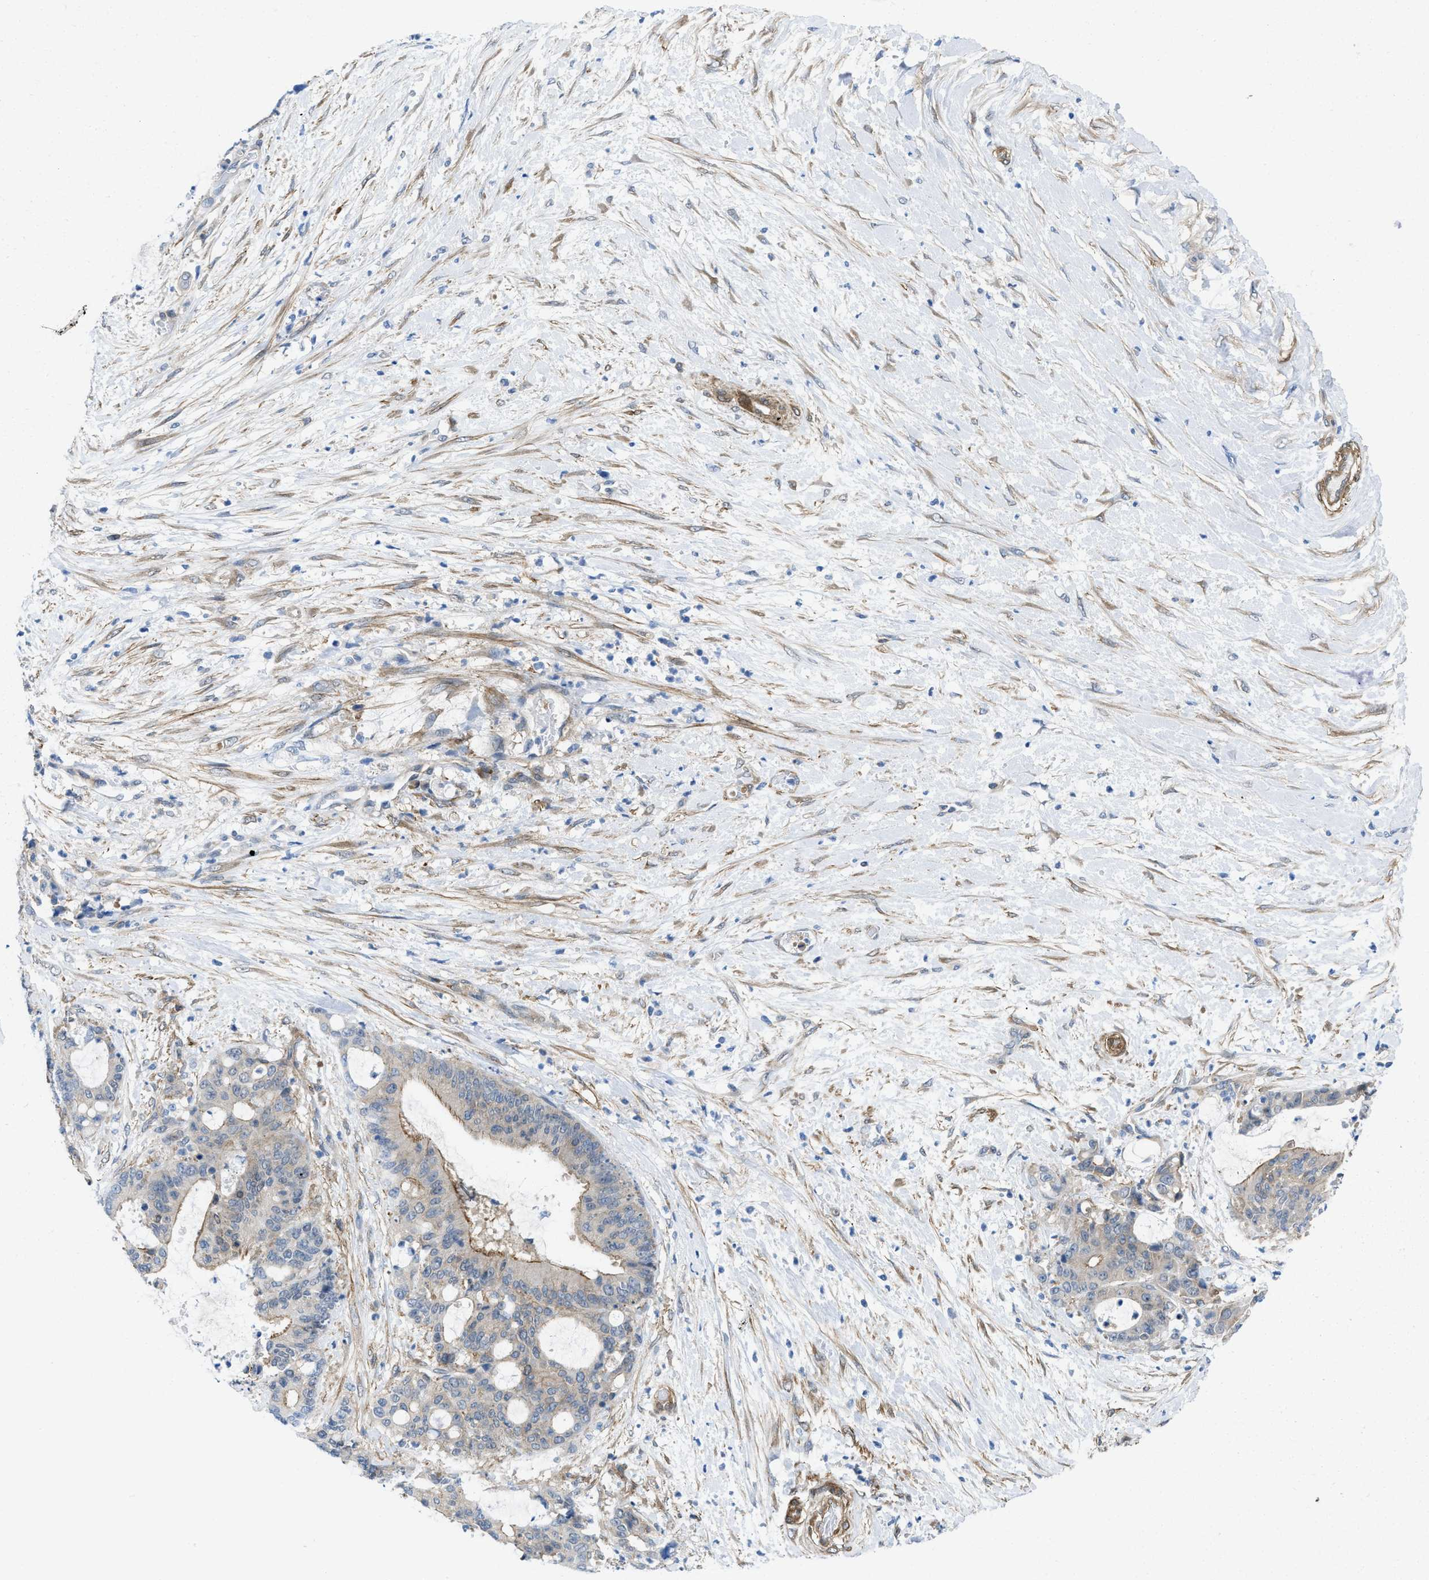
{"staining": {"intensity": "moderate", "quantity": "25%-75%", "location": "cytoplasmic/membranous"}, "tissue": "liver cancer", "cell_type": "Tumor cells", "image_type": "cancer", "snomed": [{"axis": "morphology", "description": "Normal tissue, NOS"}, {"axis": "morphology", "description": "Cholangiocarcinoma"}, {"axis": "topography", "description": "Liver"}, {"axis": "topography", "description": "Peripheral nerve tissue"}], "caption": "Immunohistochemical staining of human liver cholangiocarcinoma demonstrates moderate cytoplasmic/membranous protein positivity in approximately 25%-75% of tumor cells.", "gene": "PDLIM5", "patient": {"sex": "female", "age": 73}}